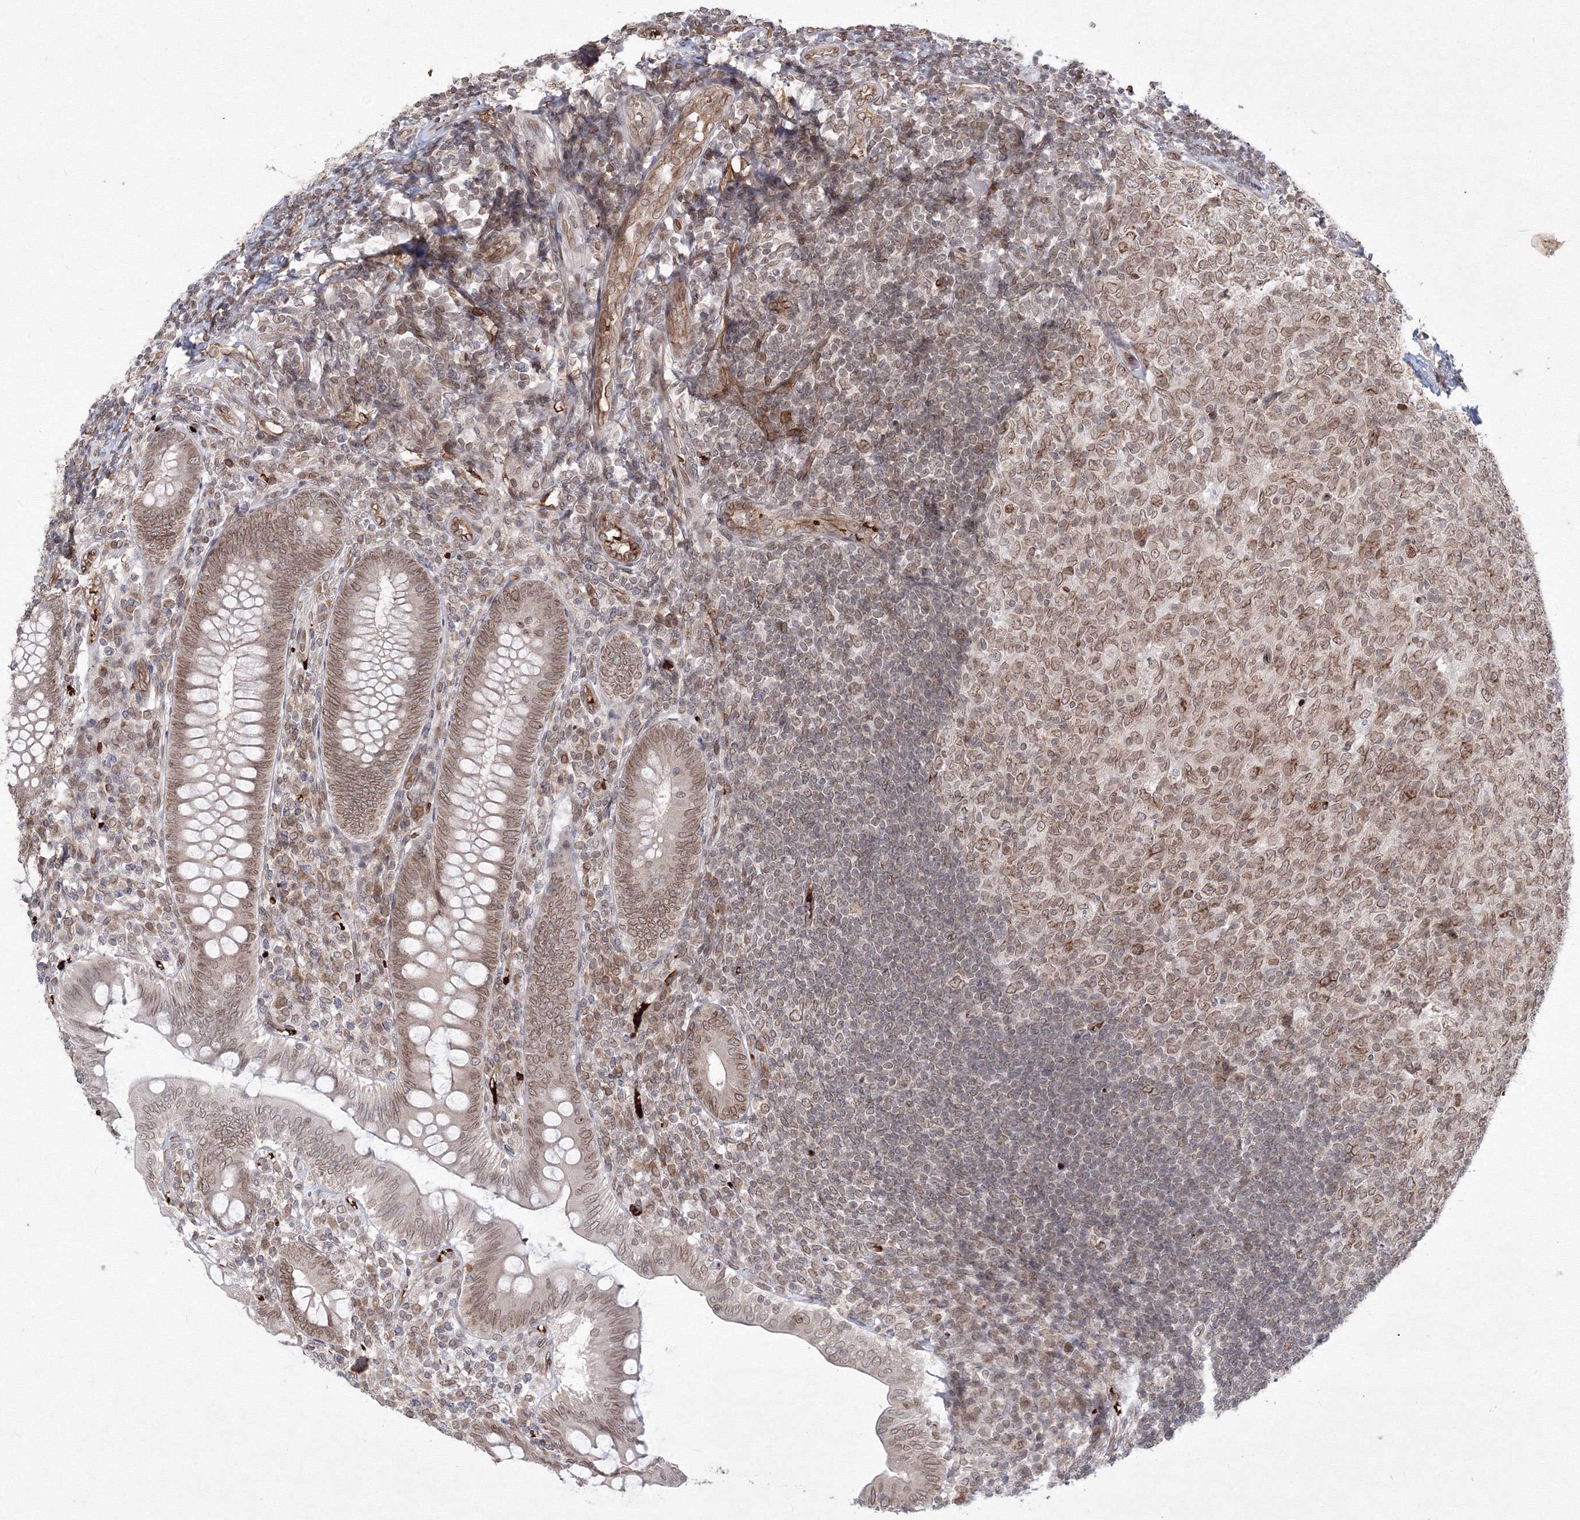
{"staining": {"intensity": "moderate", "quantity": ">75%", "location": "cytoplasmic/membranous,nuclear"}, "tissue": "appendix", "cell_type": "Glandular cells", "image_type": "normal", "snomed": [{"axis": "morphology", "description": "Normal tissue, NOS"}, {"axis": "topography", "description": "Appendix"}], "caption": "IHC (DAB) staining of normal appendix reveals moderate cytoplasmic/membranous,nuclear protein expression in approximately >75% of glandular cells.", "gene": "DNAJB2", "patient": {"sex": "male", "age": 14}}